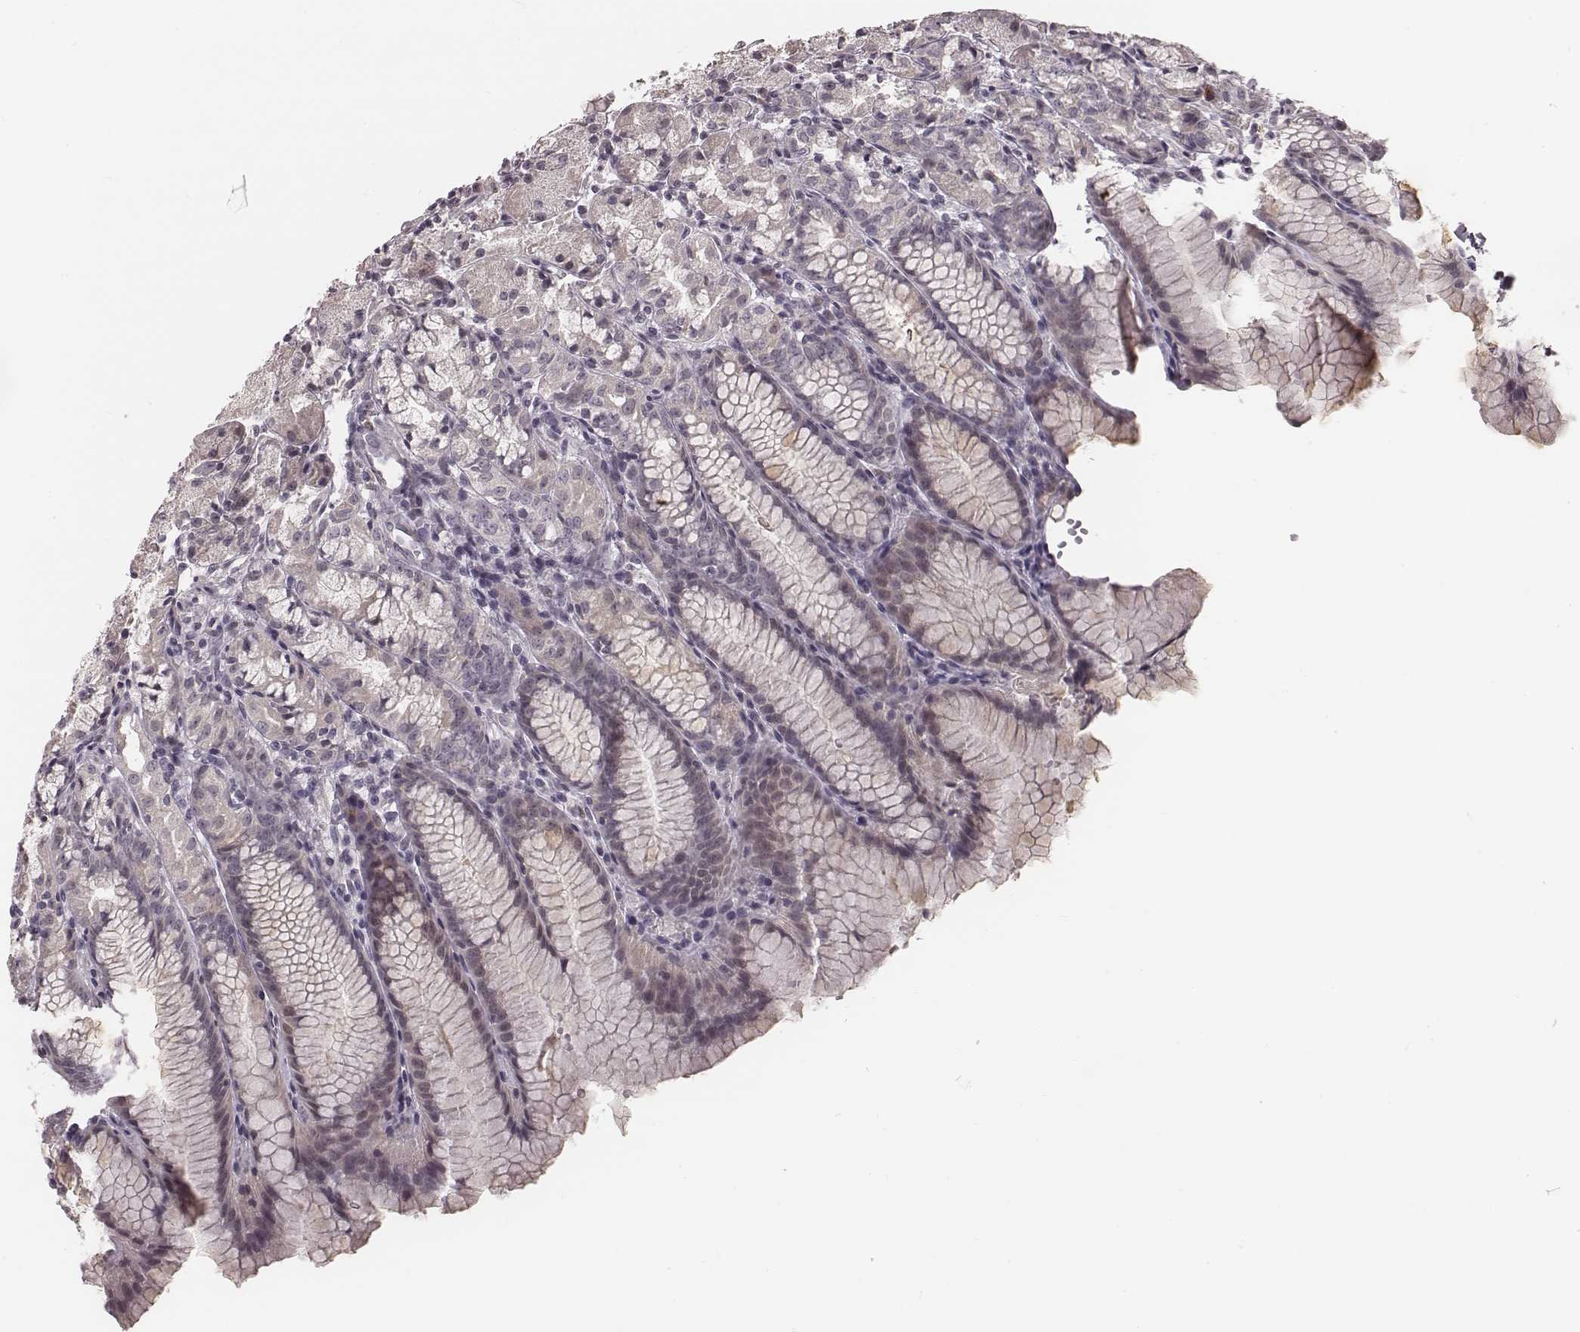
{"staining": {"intensity": "negative", "quantity": "none", "location": "none"}, "tissue": "stomach", "cell_type": "Glandular cells", "image_type": "normal", "snomed": [{"axis": "morphology", "description": "Normal tissue, NOS"}, {"axis": "topography", "description": "Stomach, upper"}], "caption": "Human stomach stained for a protein using immunohistochemistry (IHC) demonstrates no staining in glandular cells.", "gene": "IQCG", "patient": {"sex": "male", "age": 47}}